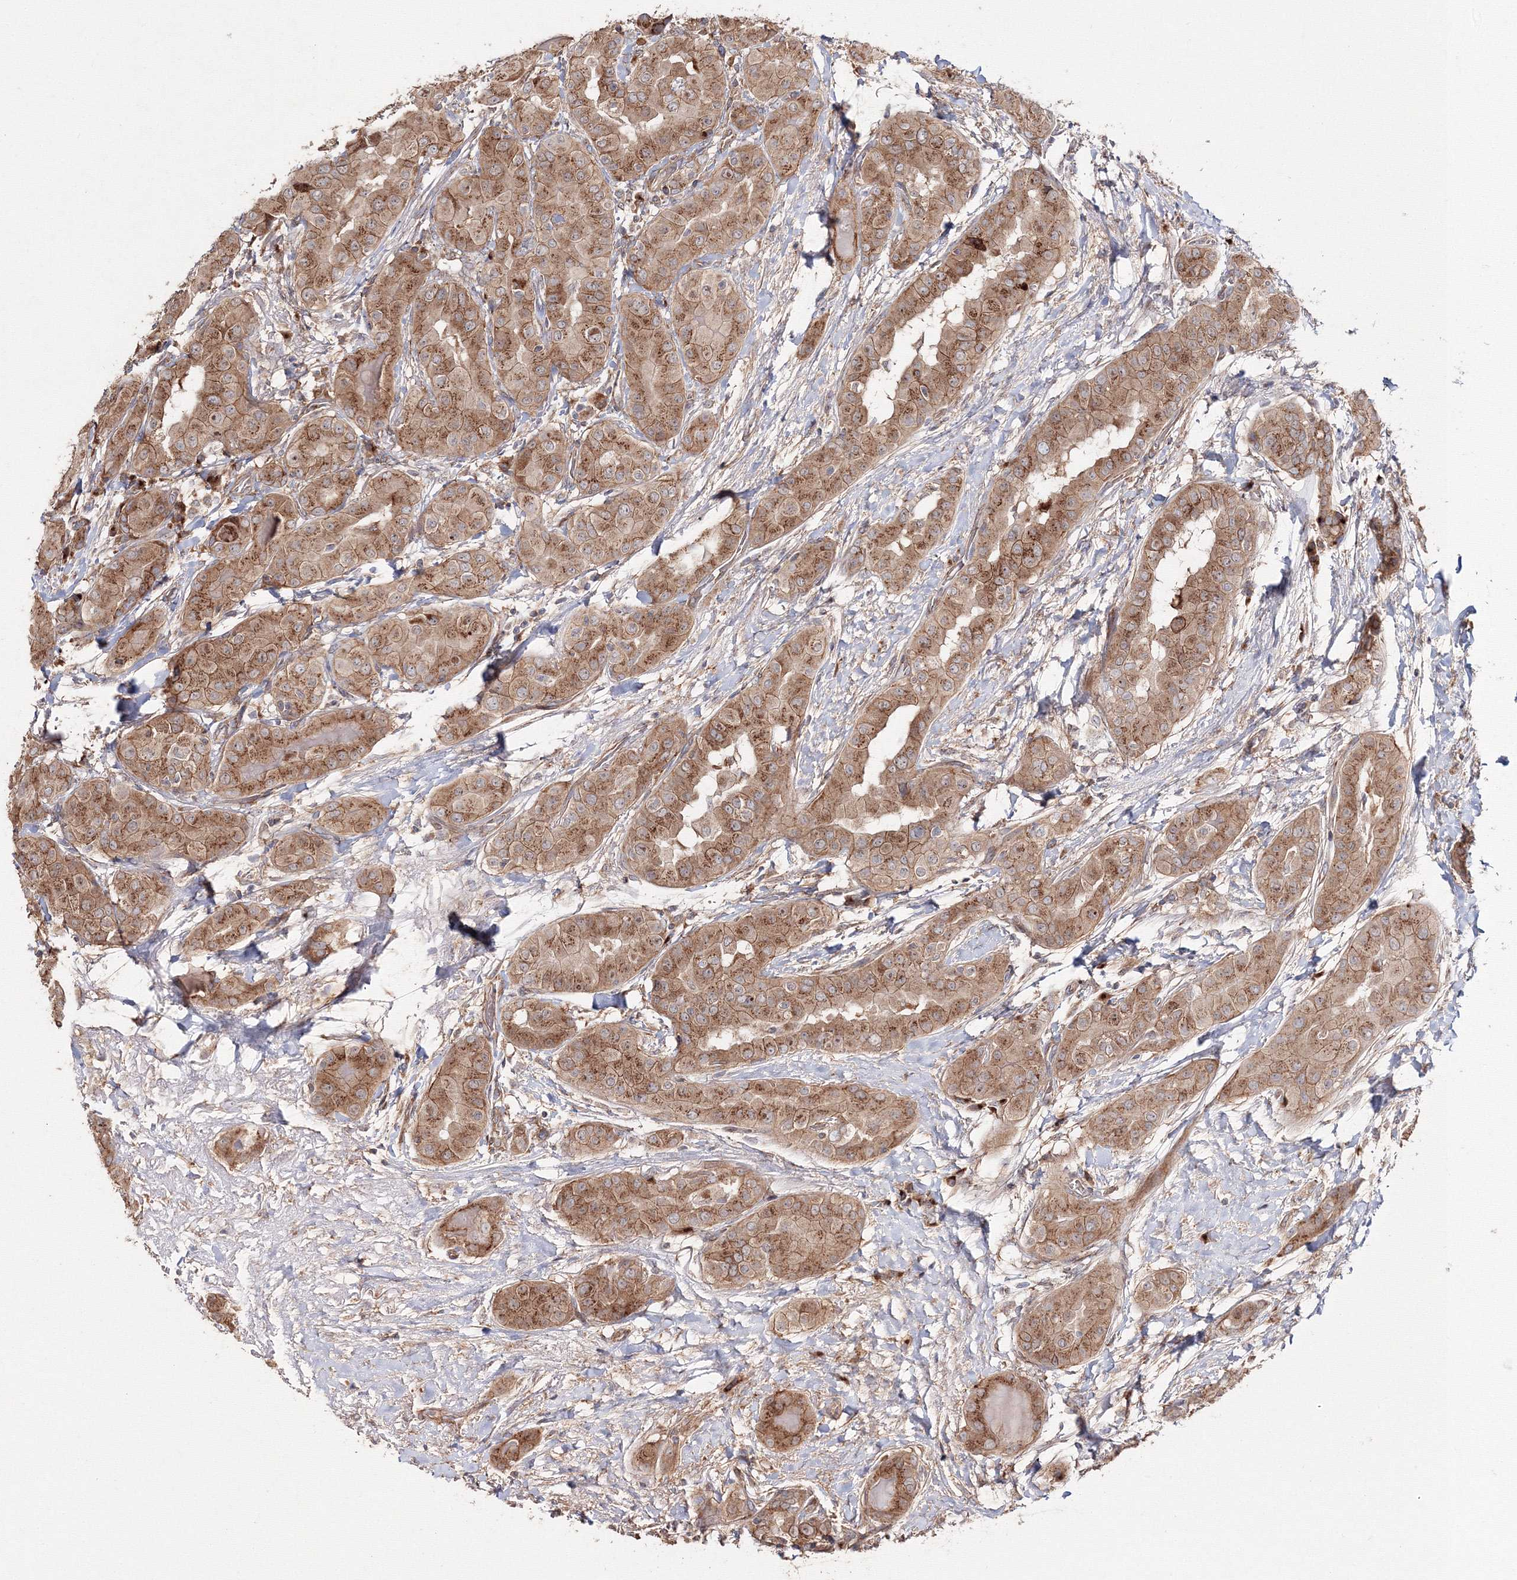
{"staining": {"intensity": "moderate", "quantity": ">75%", "location": "cytoplasmic/membranous"}, "tissue": "thyroid cancer", "cell_type": "Tumor cells", "image_type": "cancer", "snomed": [{"axis": "morphology", "description": "Papillary adenocarcinoma, NOS"}, {"axis": "topography", "description": "Thyroid gland"}], "caption": "Papillary adenocarcinoma (thyroid) stained with a protein marker demonstrates moderate staining in tumor cells.", "gene": "DDO", "patient": {"sex": "male", "age": 33}}